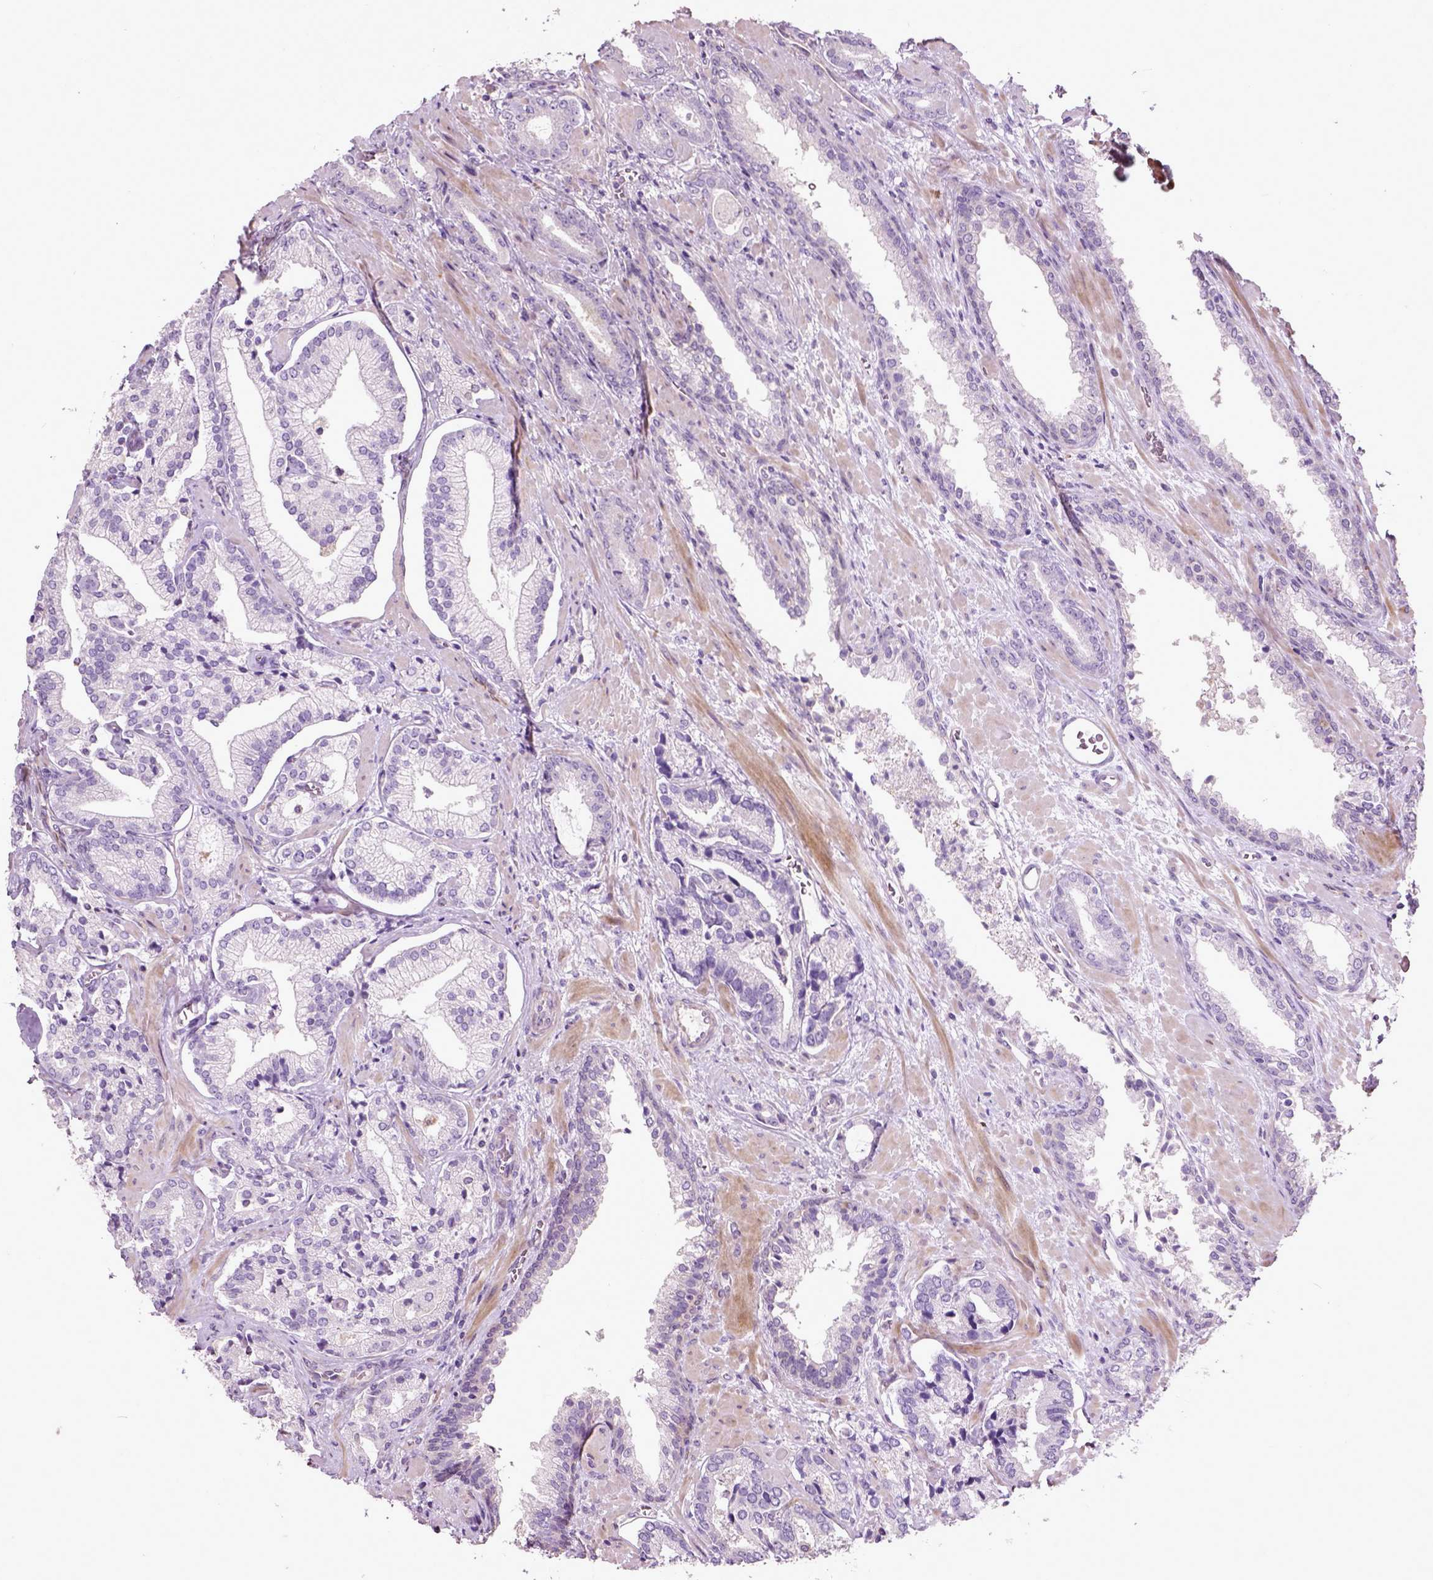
{"staining": {"intensity": "negative", "quantity": "none", "location": "none"}, "tissue": "prostate cancer", "cell_type": "Tumor cells", "image_type": "cancer", "snomed": [{"axis": "morphology", "description": "Adenocarcinoma, Low grade"}, {"axis": "topography", "description": "Prostate"}], "caption": "IHC image of neoplastic tissue: human adenocarcinoma (low-grade) (prostate) stained with DAB shows no significant protein positivity in tumor cells.", "gene": "PKP3", "patient": {"sex": "male", "age": 61}}